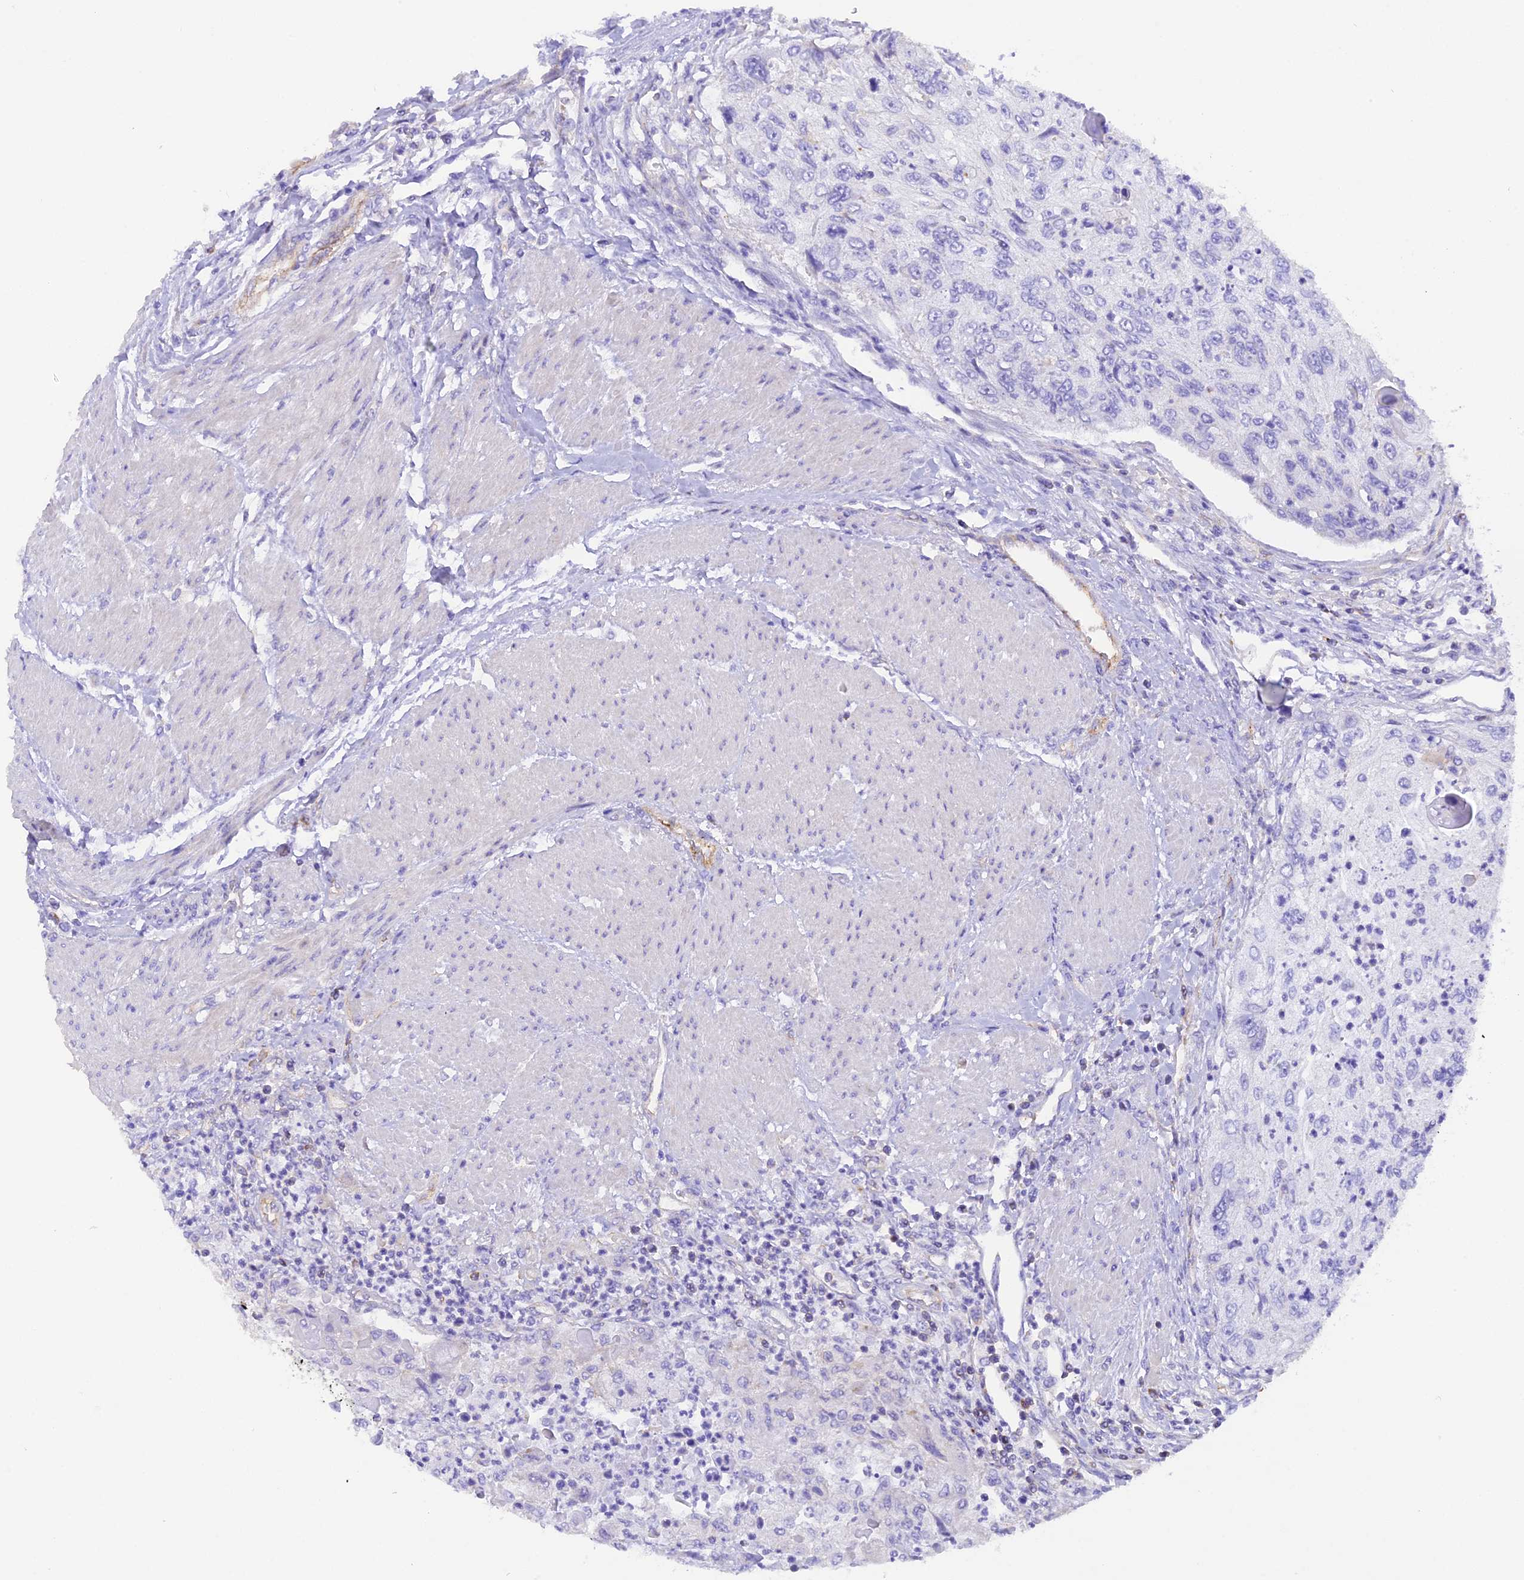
{"staining": {"intensity": "negative", "quantity": "none", "location": "none"}, "tissue": "urothelial cancer", "cell_type": "Tumor cells", "image_type": "cancer", "snomed": [{"axis": "morphology", "description": "Urothelial carcinoma, High grade"}, {"axis": "topography", "description": "Urinary bladder"}], "caption": "Urothelial cancer stained for a protein using immunohistochemistry exhibits no positivity tumor cells.", "gene": "FAM193A", "patient": {"sex": "female", "age": 60}}